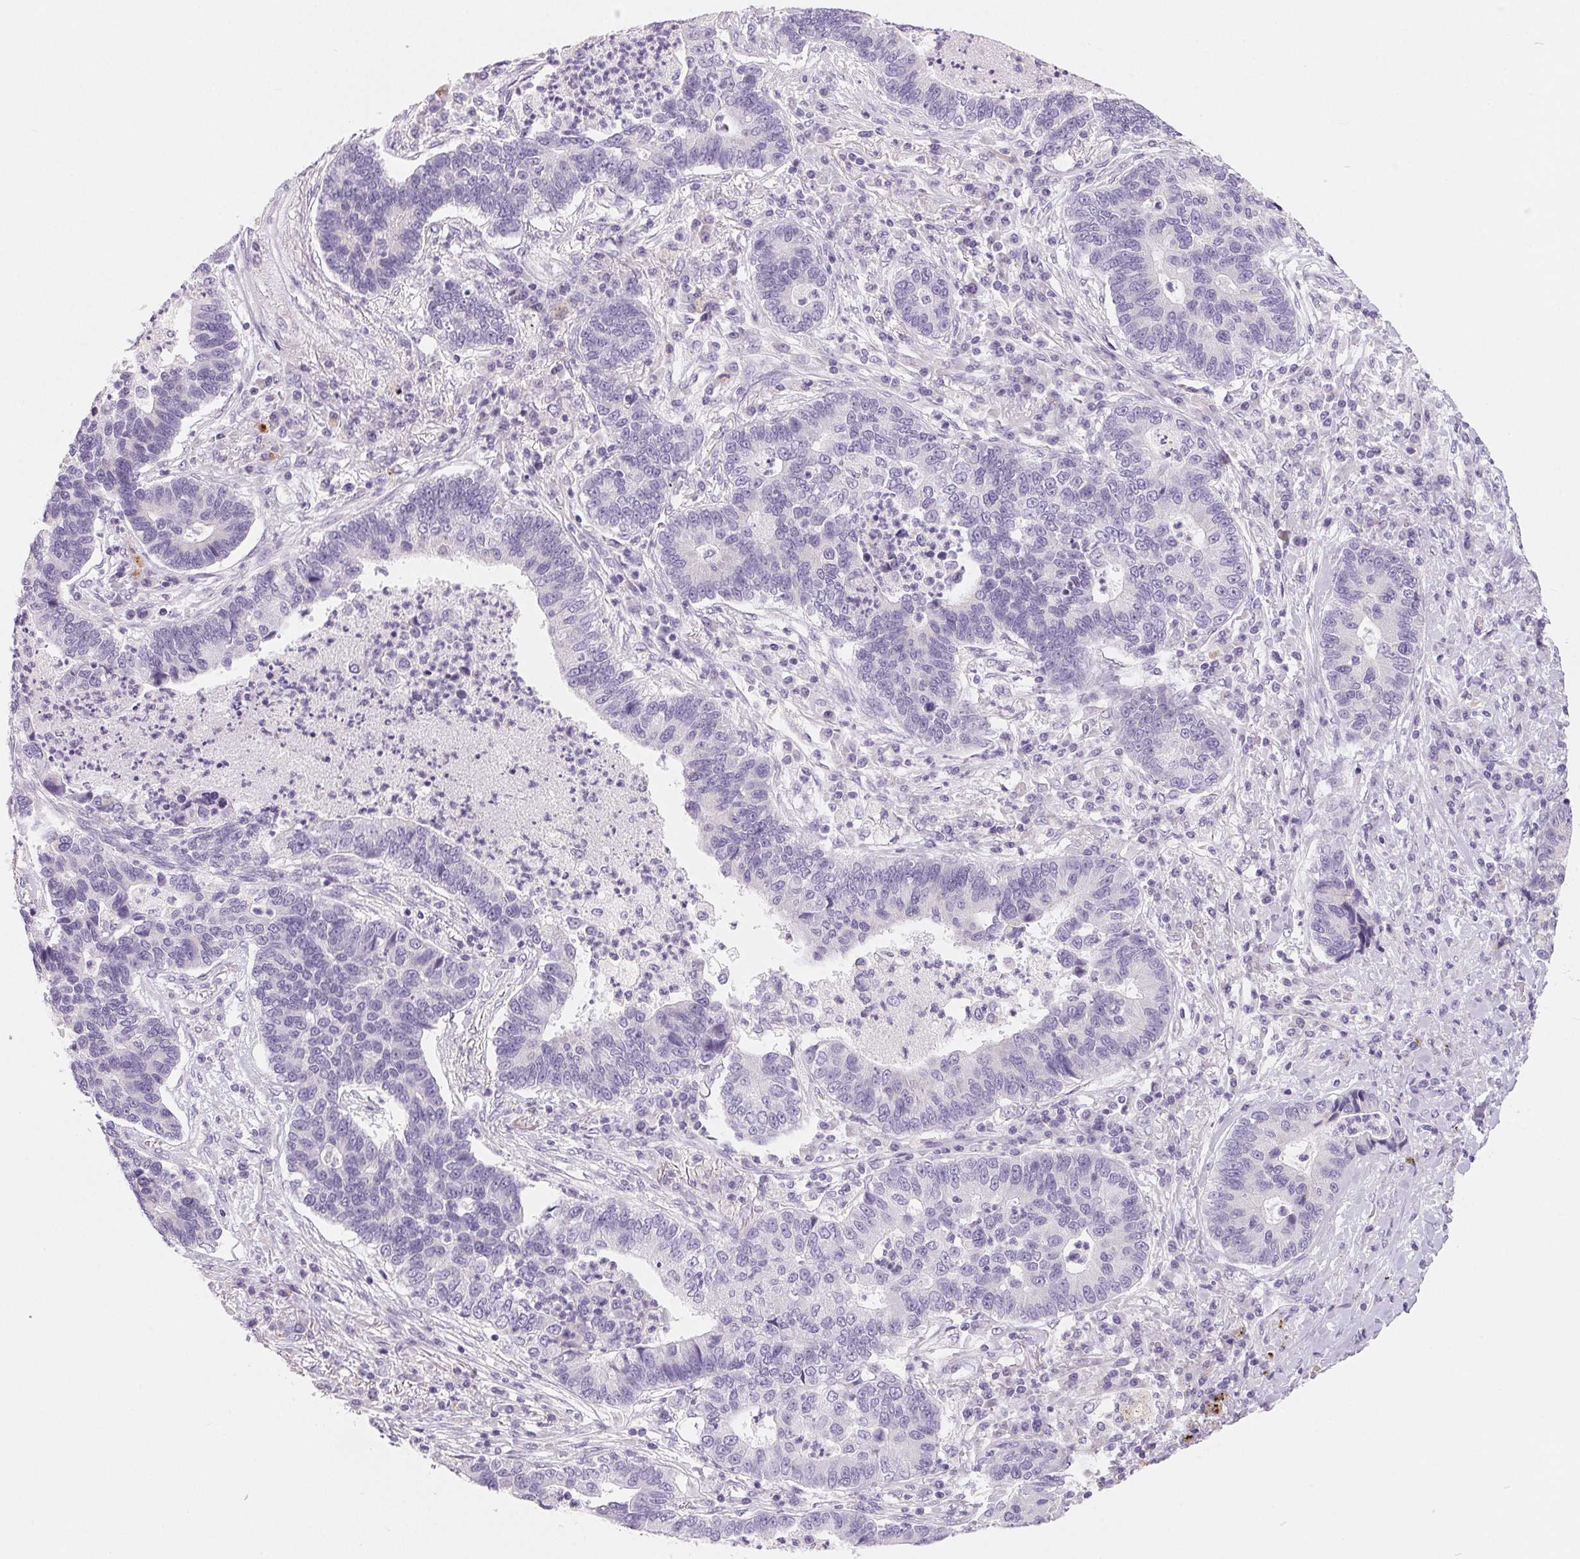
{"staining": {"intensity": "negative", "quantity": "none", "location": "none"}, "tissue": "lung cancer", "cell_type": "Tumor cells", "image_type": "cancer", "snomed": [{"axis": "morphology", "description": "Adenocarcinoma, NOS"}, {"axis": "topography", "description": "Lung"}], "caption": "High power microscopy image of an immunohistochemistry (IHC) image of lung cancer (adenocarcinoma), revealing no significant expression in tumor cells.", "gene": "SPACA5B", "patient": {"sex": "female", "age": 57}}